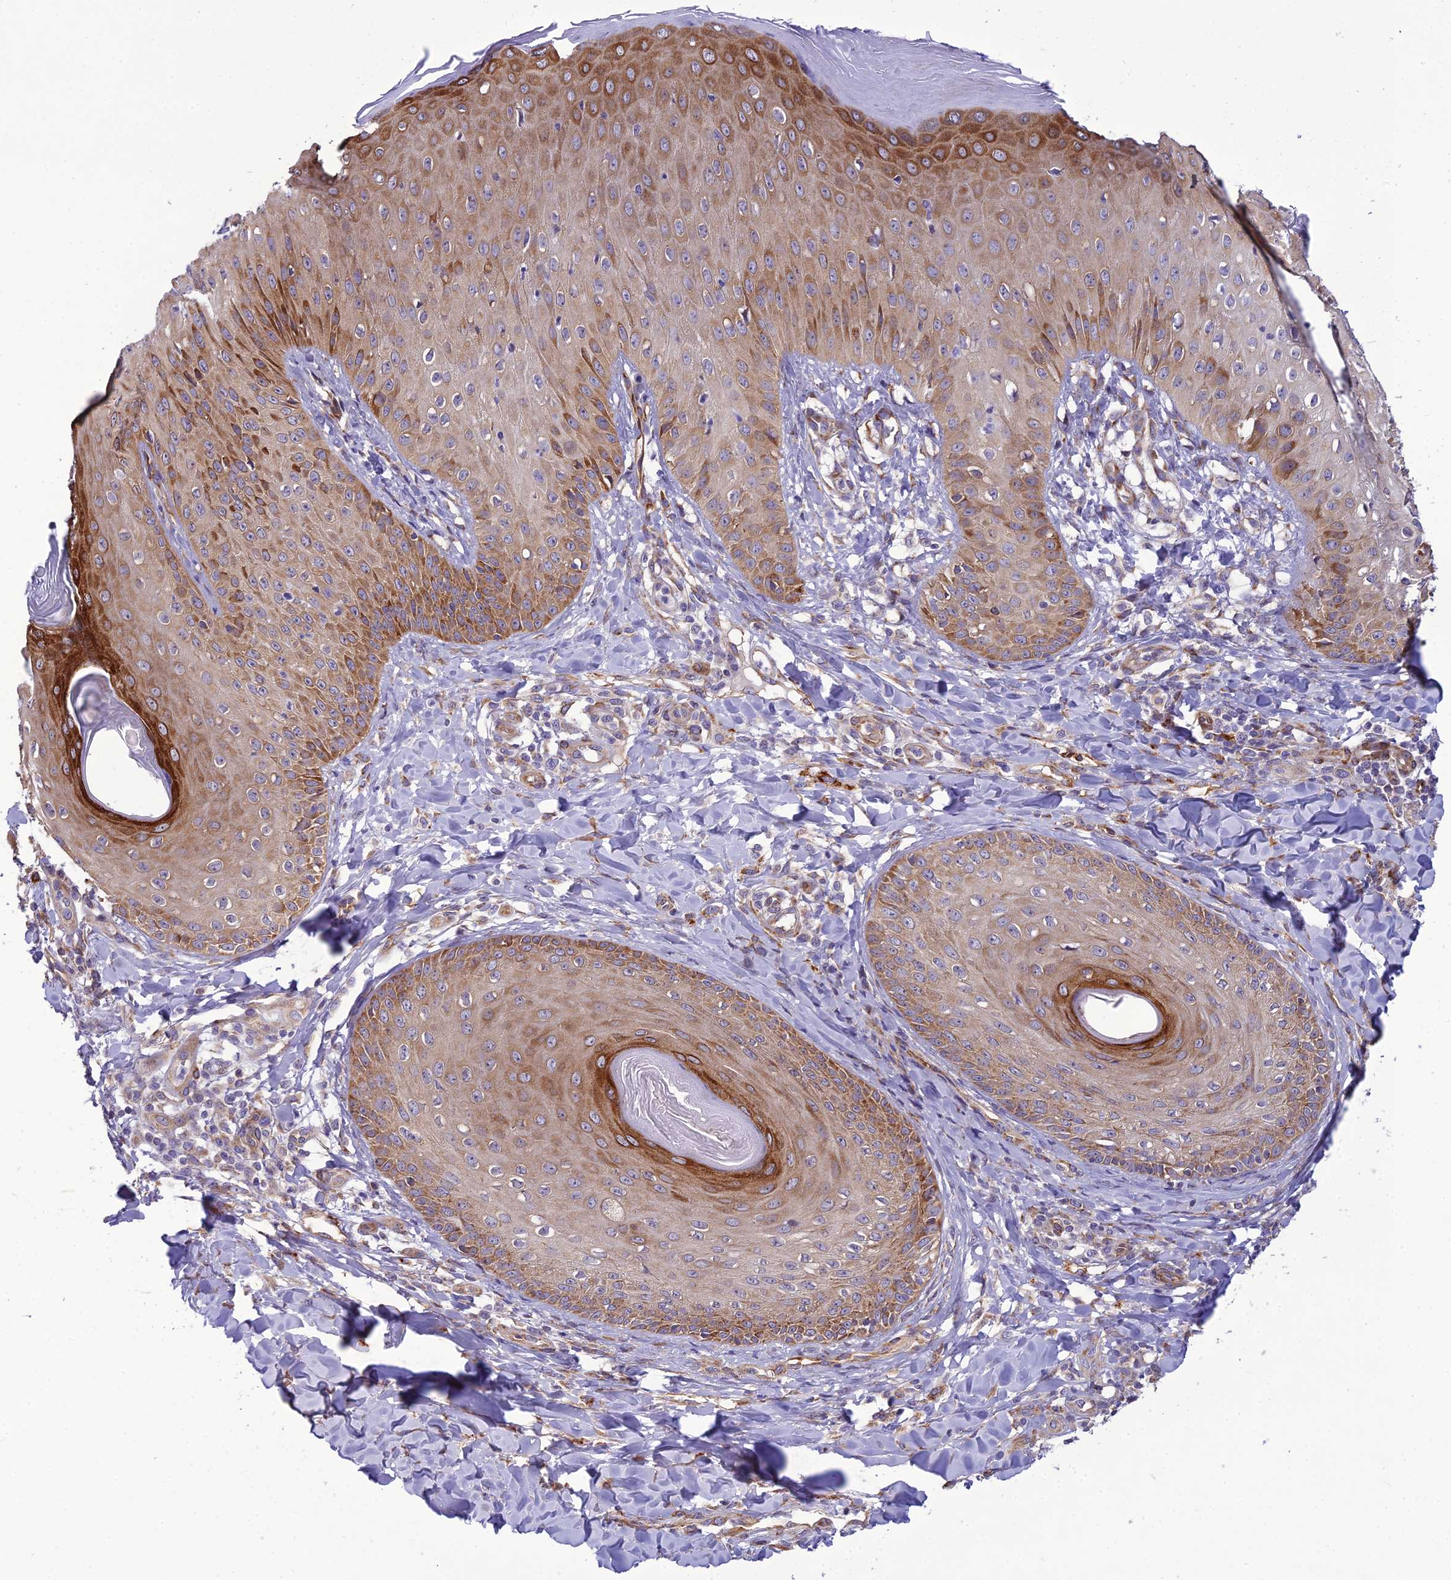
{"staining": {"intensity": "strong", "quantity": ">75%", "location": "cytoplasmic/membranous"}, "tissue": "skin", "cell_type": "Epidermal cells", "image_type": "normal", "snomed": [{"axis": "morphology", "description": "Normal tissue, NOS"}, {"axis": "morphology", "description": "Inflammation, NOS"}, {"axis": "topography", "description": "Soft tissue"}, {"axis": "topography", "description": "Anal"}], "caption": "Immunohistochemical staining of unremarkable skin displays strong cytoplasmic/membranous protein staining in about >75% of epidermal cells. (DAB (3,3'-diaminobenzidine) = brown stain, brightfield microscopy at high magnification).", "gene": "NODAL", "patient": {"sex": "female", "age": 15}}